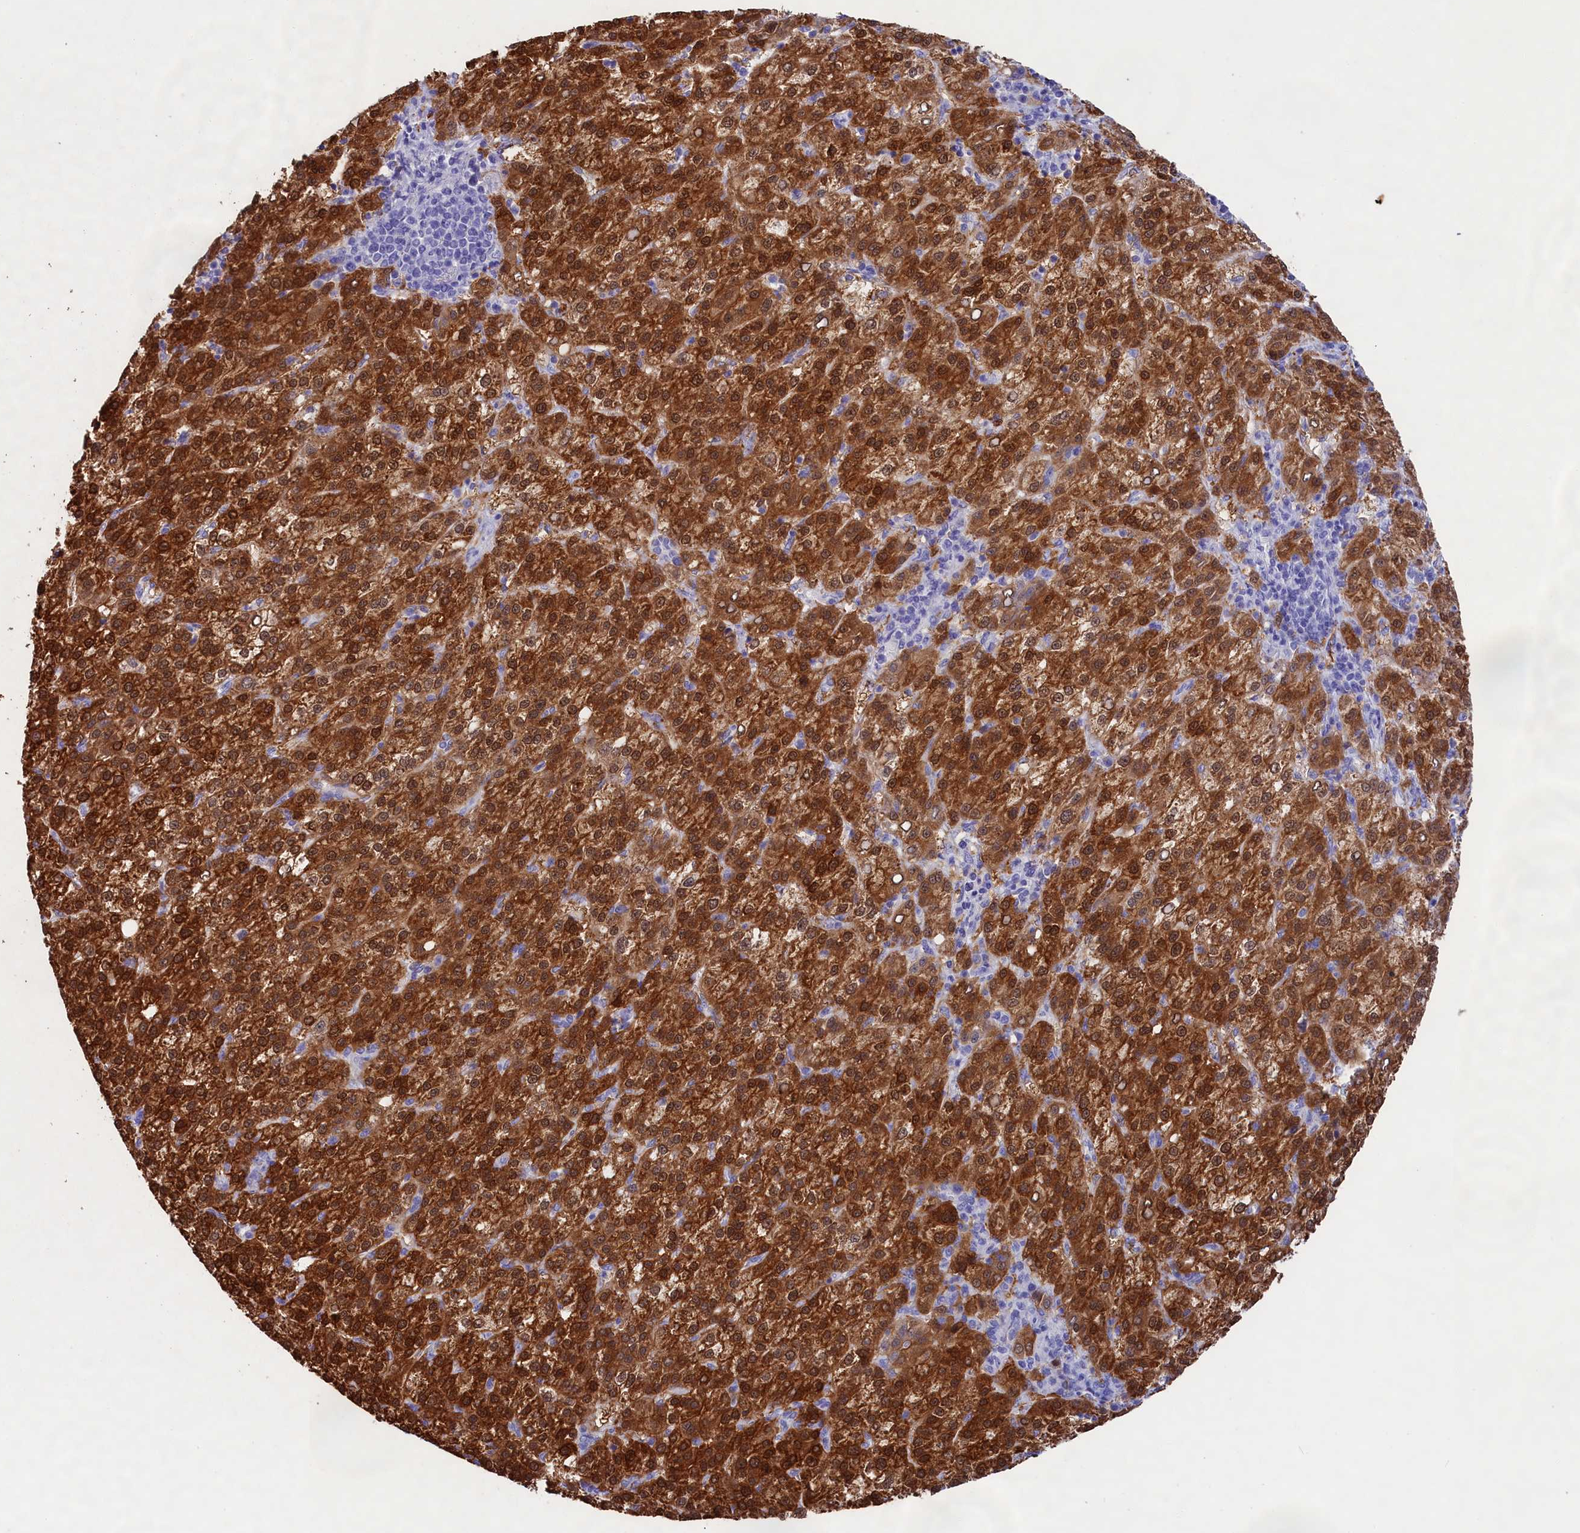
{"staining": {"intensity": "strong", "quantity": ">75%", "location": "cytoplasmic/membranous"}, "tissue": "liver cancer", "cell_type": "Tumor cells", "image_type": "cancer", "snomed": [{"axis": "morphology", "description": "Carcinoma, Hepatocellular, NOS"}, {"axis": "topography", "description": "Liver"}], "caption": "Liver cancer (hepatocellular carcinoma) tissue reveals strong cytoplasmic/membranous staining in approximately >75% of tumor cells, visualized by immunohistochemistry. (Stains: DAB in brown, nuclei in blue, Microscopy: brightfield microscopy at high magnification).", "gene": "SULT2A1", "patient": {"sex": "female", "age": 58}}